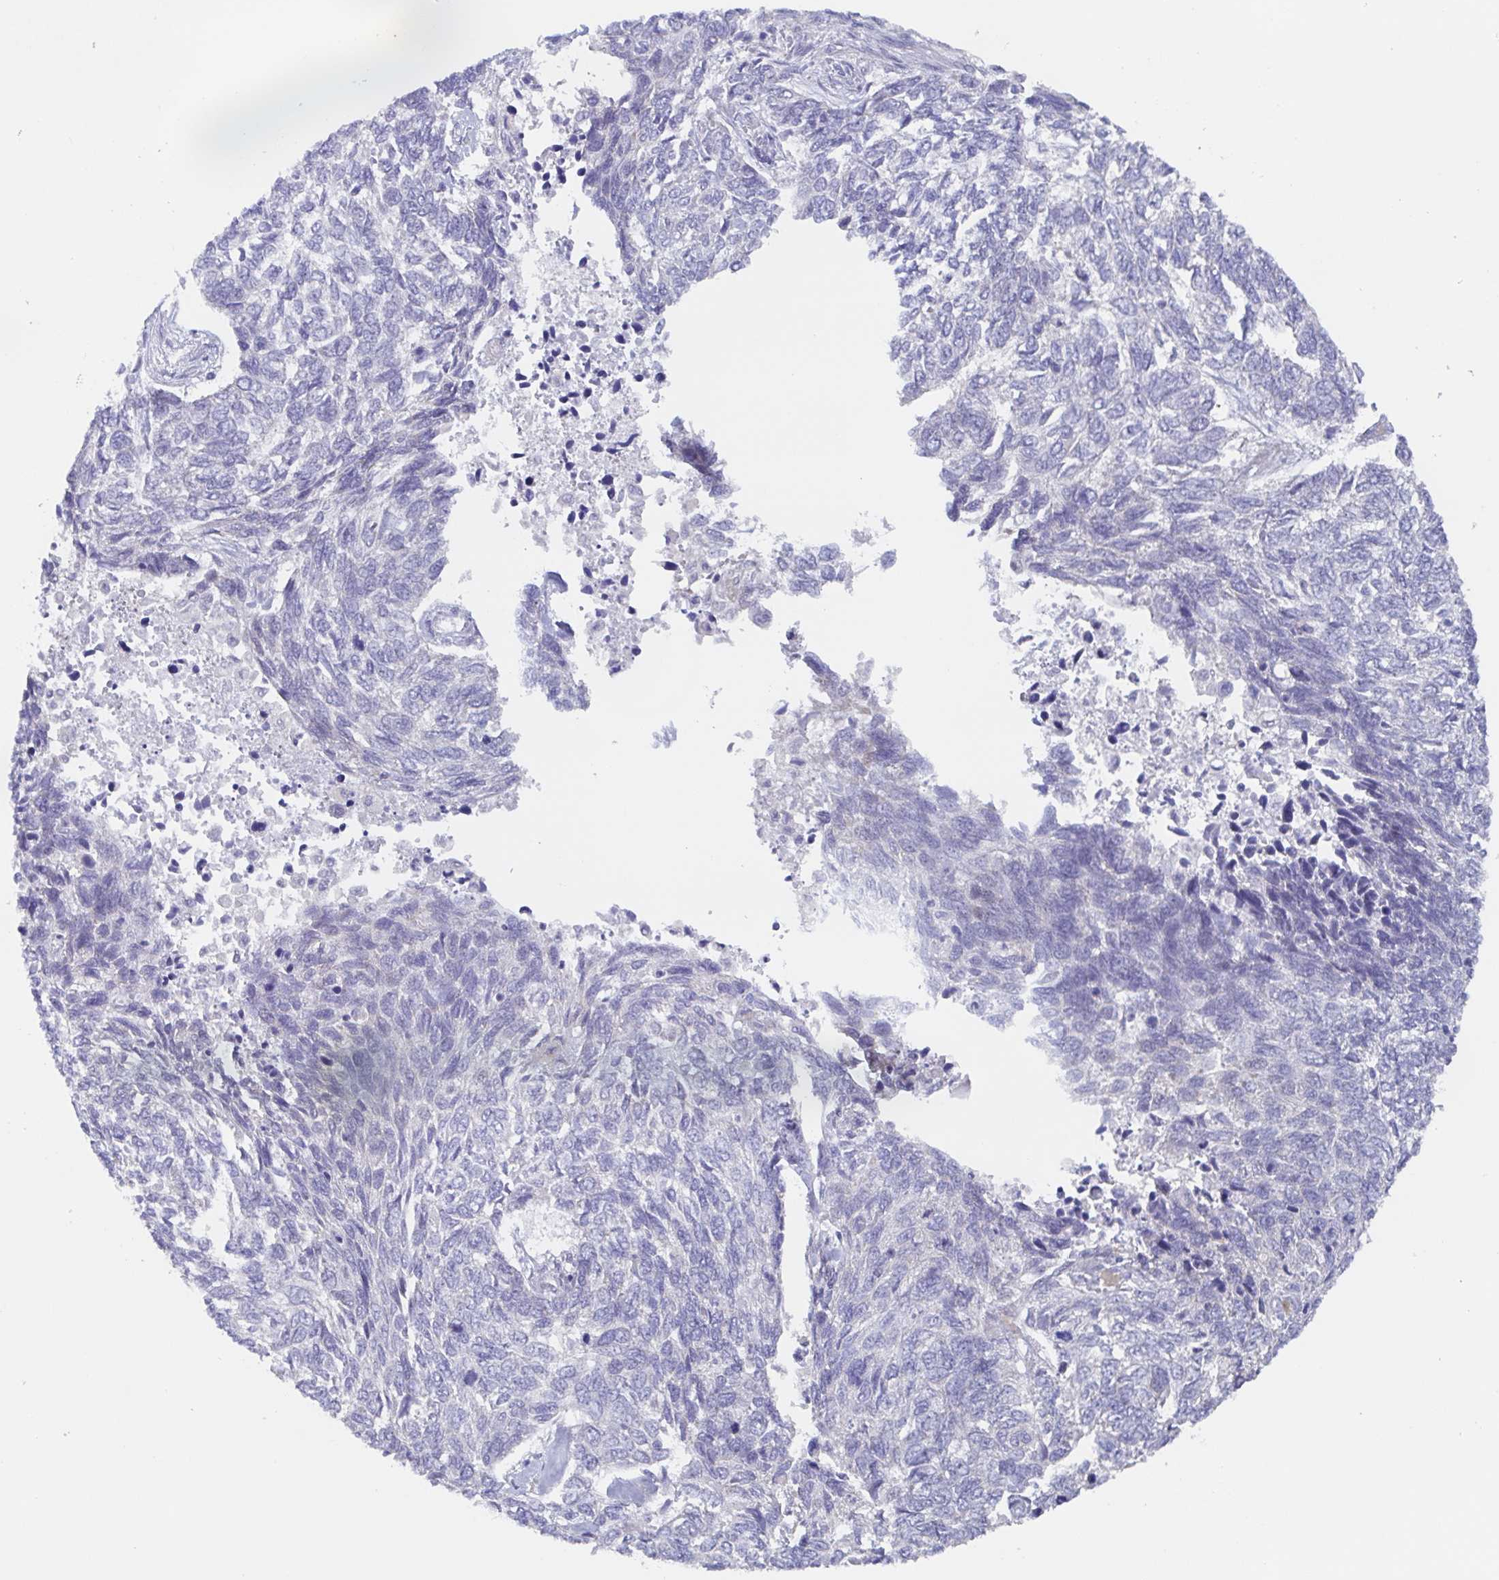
{"staining": {"intensity": "negative", "quantity": "none", "location": "none"}, "tissue": "skin cancer", "cell_type": "Tumor cells", "image_type": "cancer", "snomed": [{"axis": "morphology", "description": "Basal cell carcinoma"}, {"axis": "topography", "description": "Skin"}], "caption": "This micrograph is of skin cancer (basal cell carcinoma) stained with immunohistochemistry to label a protein in brown with the nuclei are counter-stained blue. There is no positivity in tumor cells.", "gene": "POU2F3", "patient": {"sex": "female", "age": 65}}